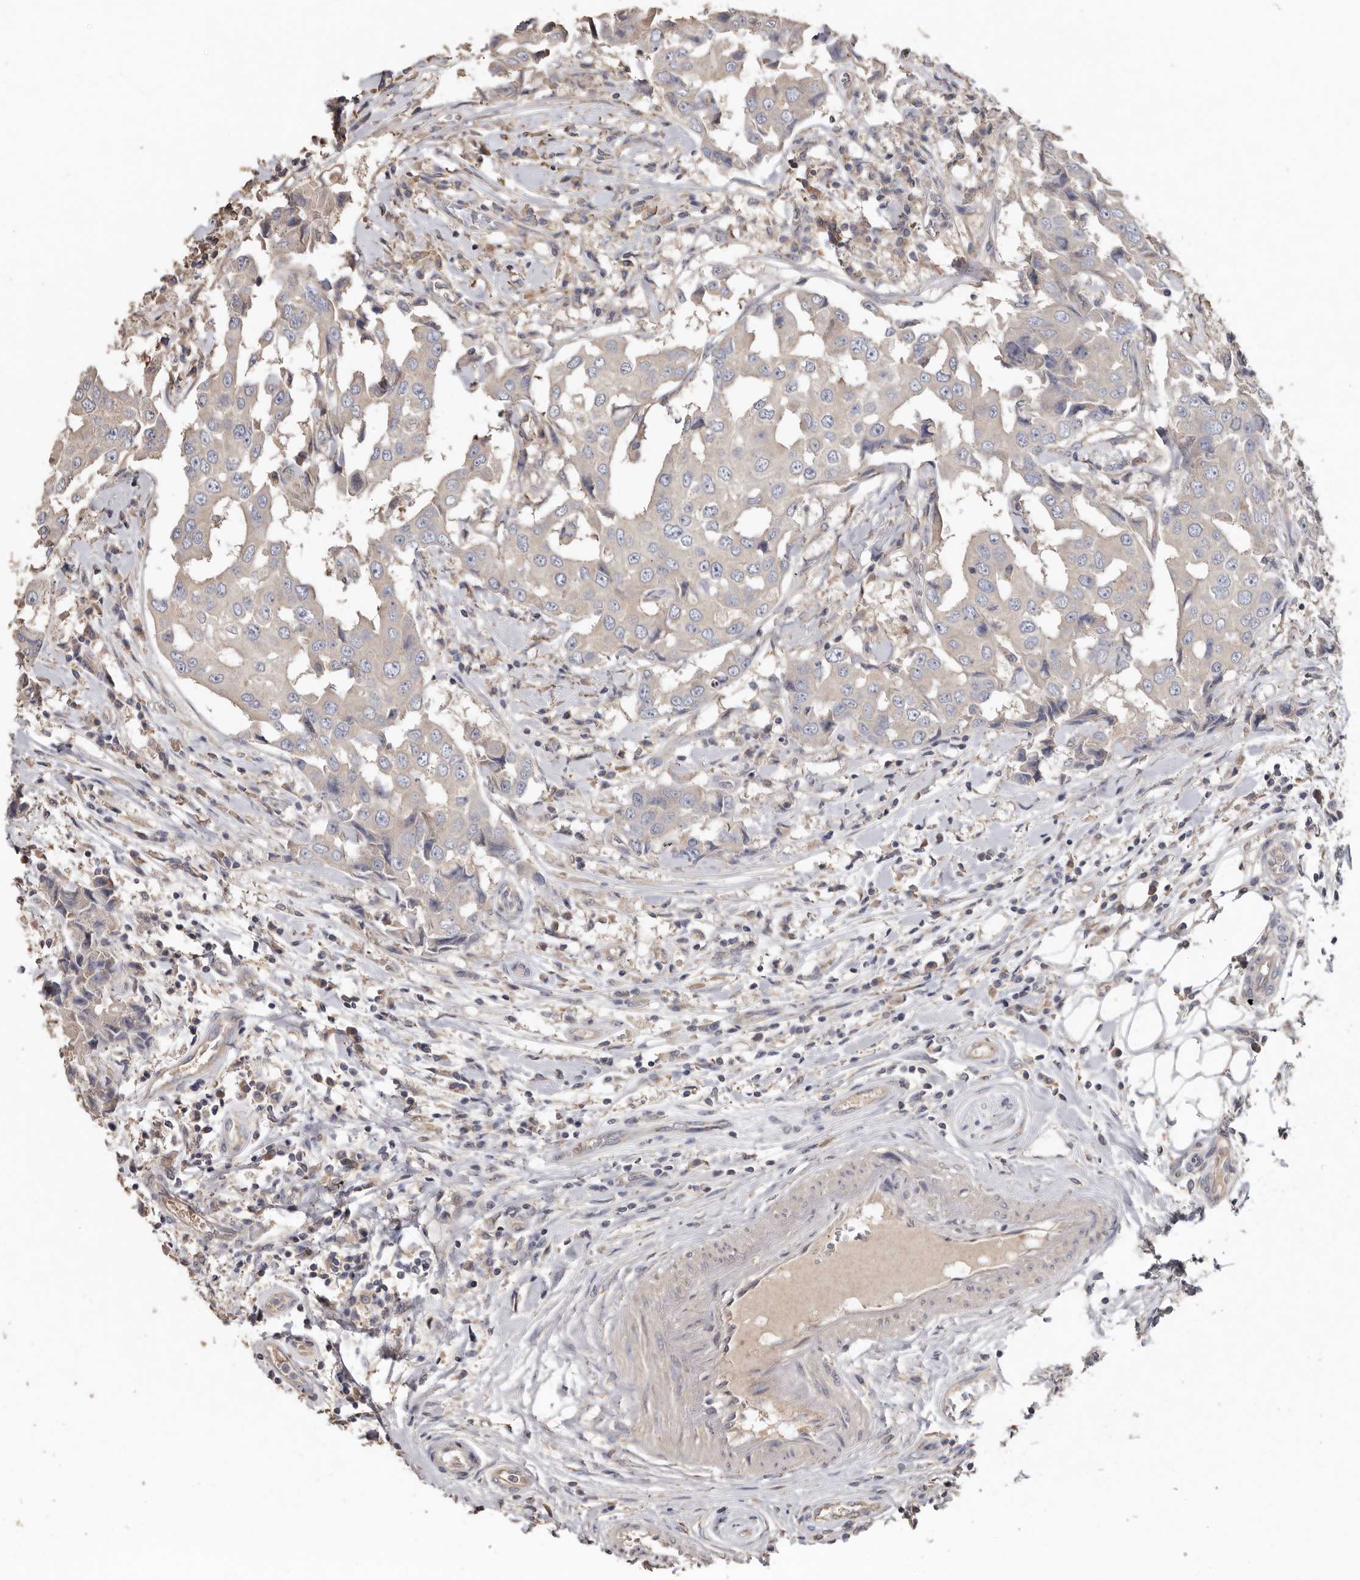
{"staining": {"intensity": "negative", "quantity": "none", "location": "none"}, "tissue": "breast cancer", "cell_type": "Tumor cells", "image_type": "cancer", "snomed": [{"axis": "morphology", "description": "Duct carcinoma"}, {"axis": "topography", "description": "Breast"}], "caption": "The histopathology image reveals no staining of tumor cells in breast cancer (invasive ductal carcinoma).", "gene": "FLCN", "patient": {"sex": "female", "age": 27}}